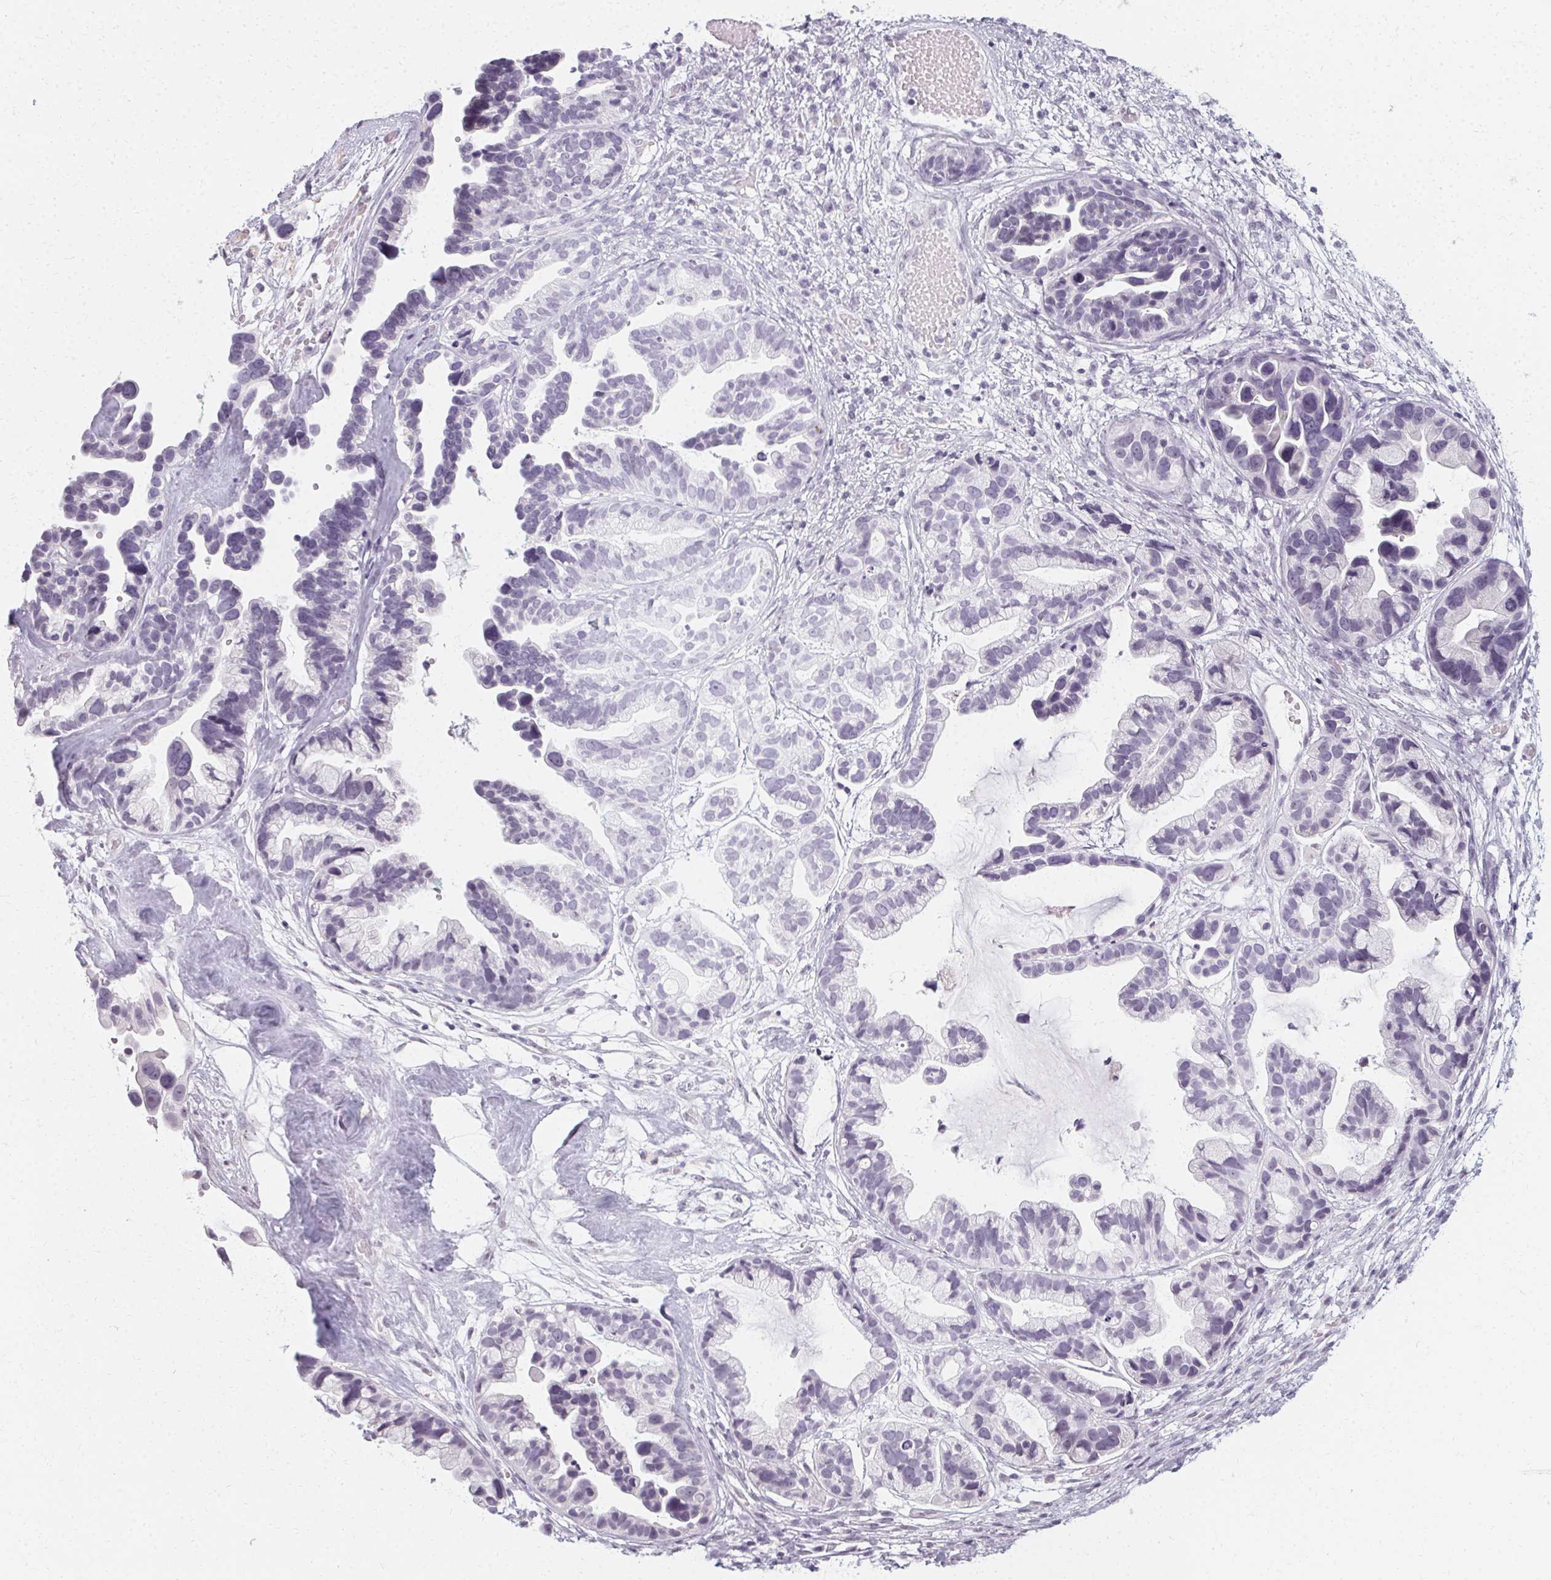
{"staining": {"intensity": "negative", "quantity": "none", "location": "none"}, "tissue": "ovarian cancer", "cell_type": "Tumor cells", "image_type": "cancer", "snomed": [{"axis": "morphology", "description": "Cystadenocarcinoma, serous, NOS"}, {"axis": "topography", "description": "Ovary"}], "caption": "High magnification brightfield microscopy of ovarian cancer stained with DAB (3,3'-diaminobenzidine) (brown) and counterstained with hematoxylin (blue): tumor cells show no significant positivity.", "gene": "SYNPR", "patient": {"sex": "female", "age": 56}}